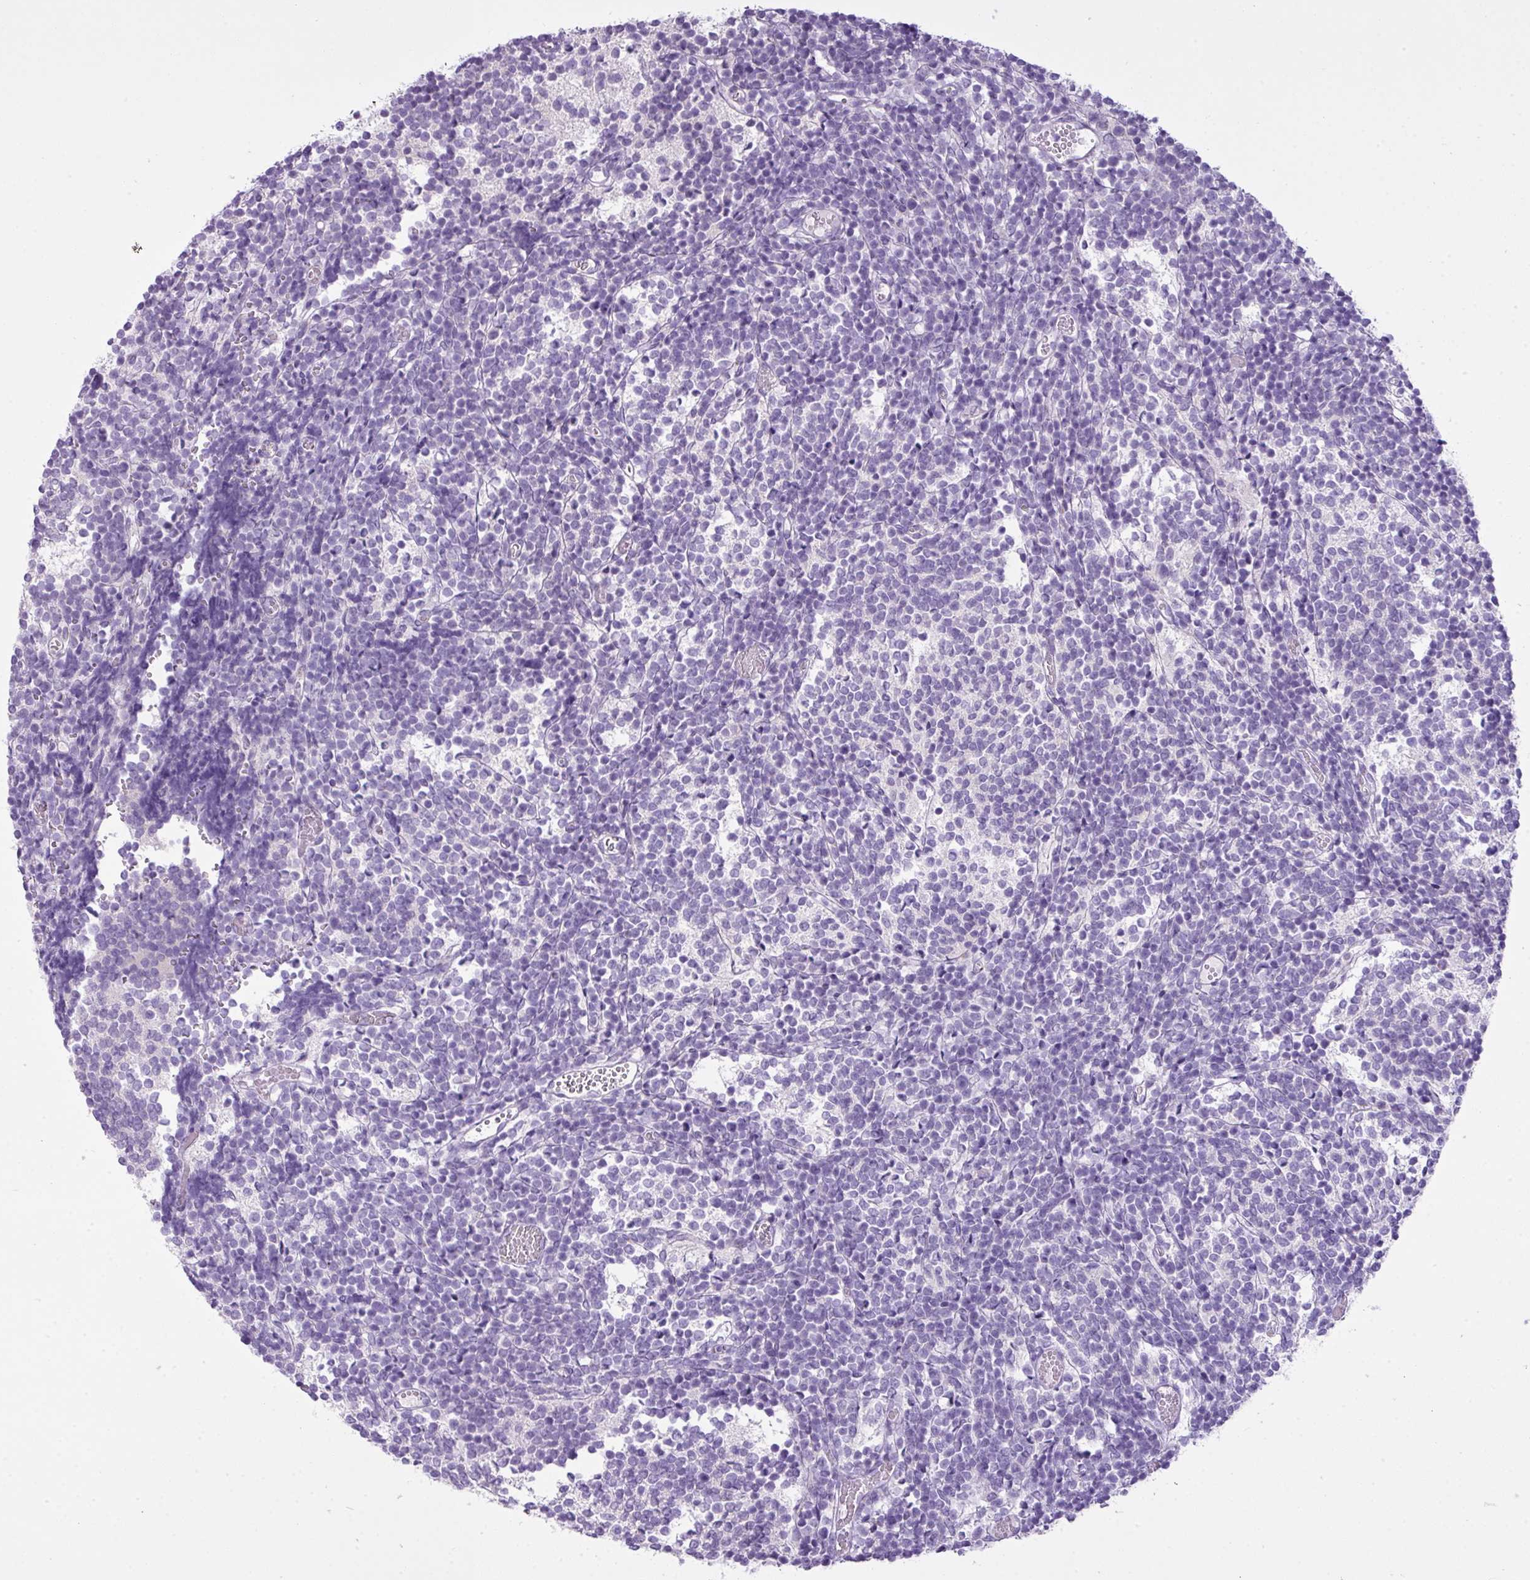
{"staining": {"intensity": "negative", "quantity": "none", "location": "none"}, "tissue": "glioma", "cell_type": "Tumor cells", "image_type": "cancer", "snomed": [{"axis": "morphology", "description": "Glioma, malignant, Low grade"}, {"axis": "topography", "description": "Brain"}], "caption": "IHC photomicrograph of human low-grade glioma (malignant) stained for a protein (brown), which reveals no staining in tumor cells. Nuclei are stained in blue.", "gene": "FAM43A", "patient": {"sex": "female", "age": 1}}